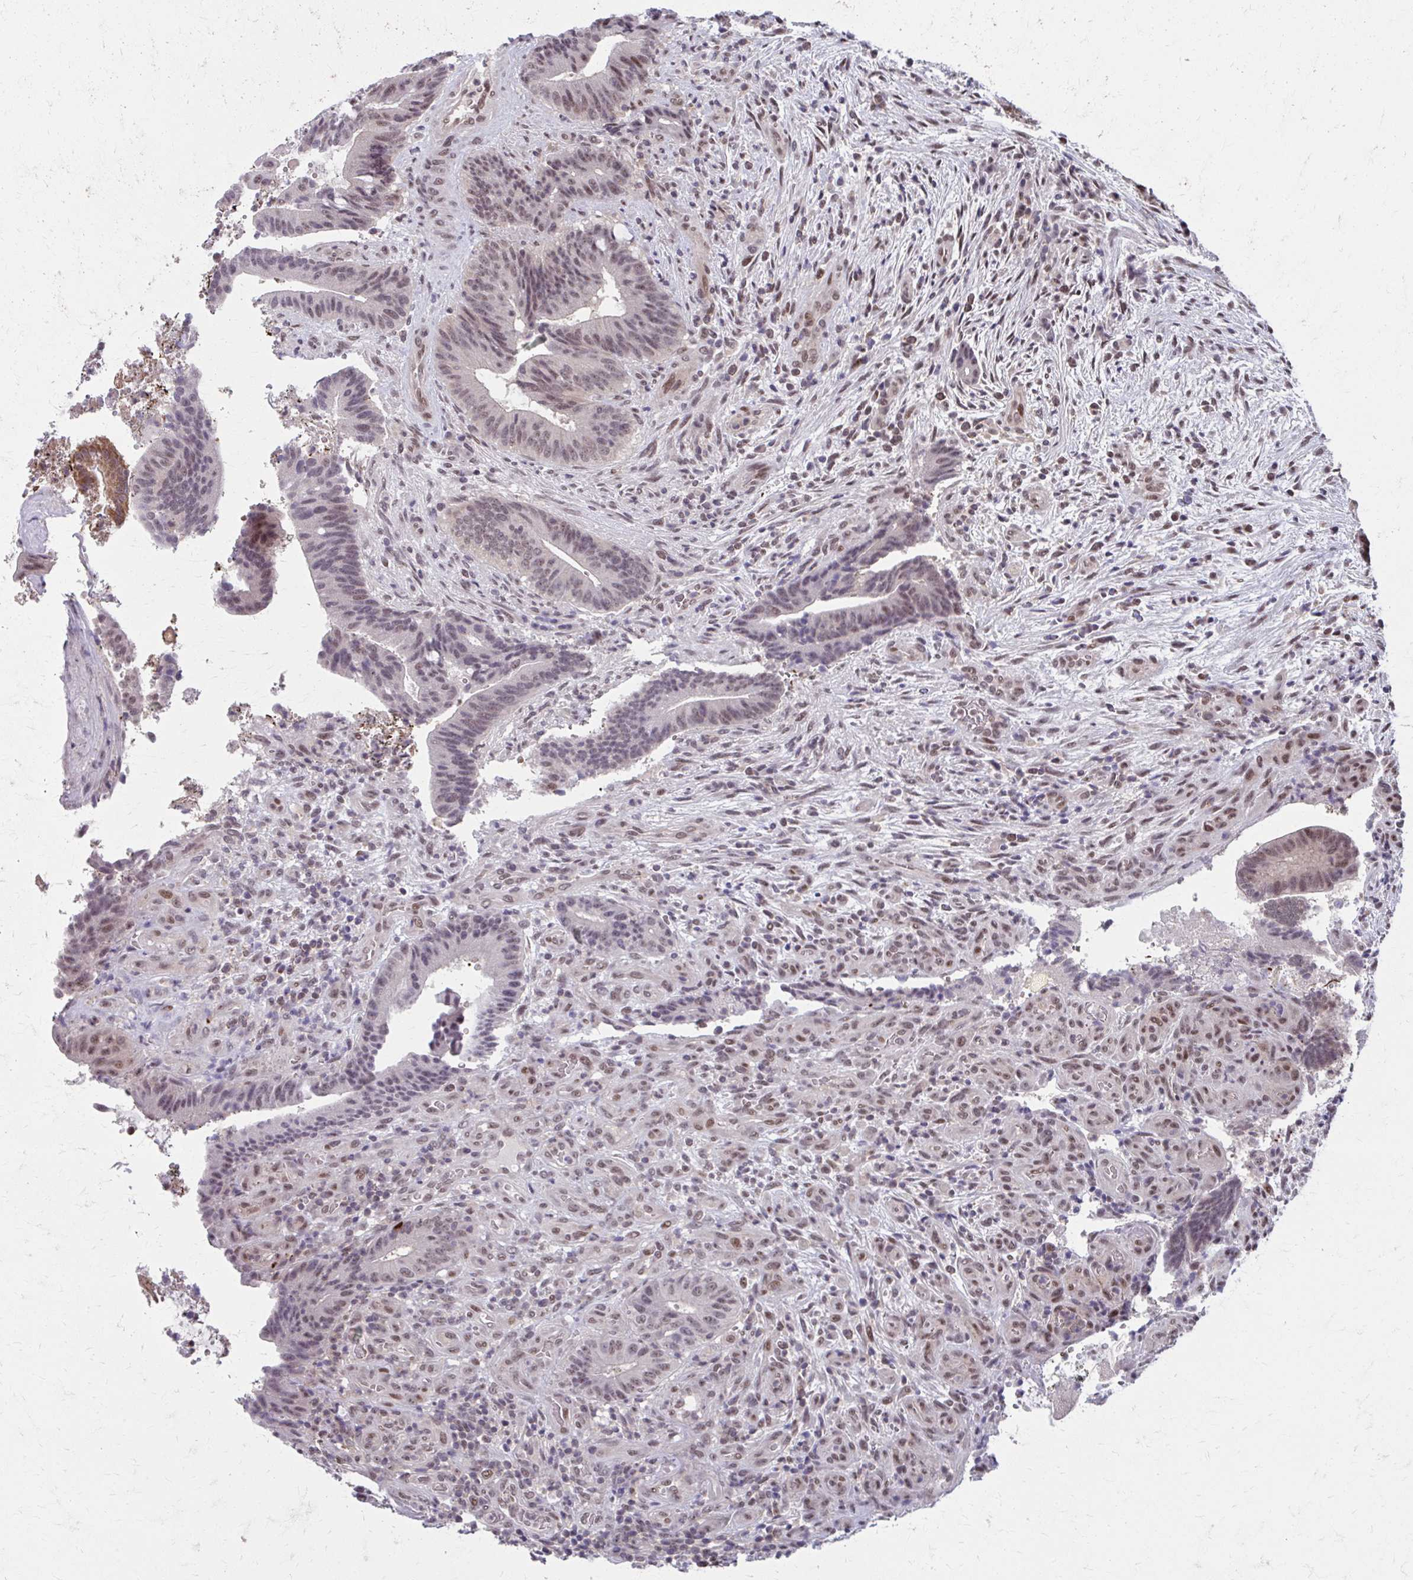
{"staining": {"intensity": "weak", "quantity": ">75%", "location": "nuclear"}, "tissue": "colorectal cancer", "cell_type": "Tumor cells", "image_type": "cancer", "snomed": [{"axis": "morphology", "description": "Adenocarcinoma, NOS"}, {"axis": "topography", "description": "Colon"}], "caption": "The photomicrograph exhibits a brown stain indicating the presence of a protein in the nuclear of tumor cells in colorectal adenocarcinoma.", "gene": "SETBP1", "patient": {"sex": "female", "age": 43}}